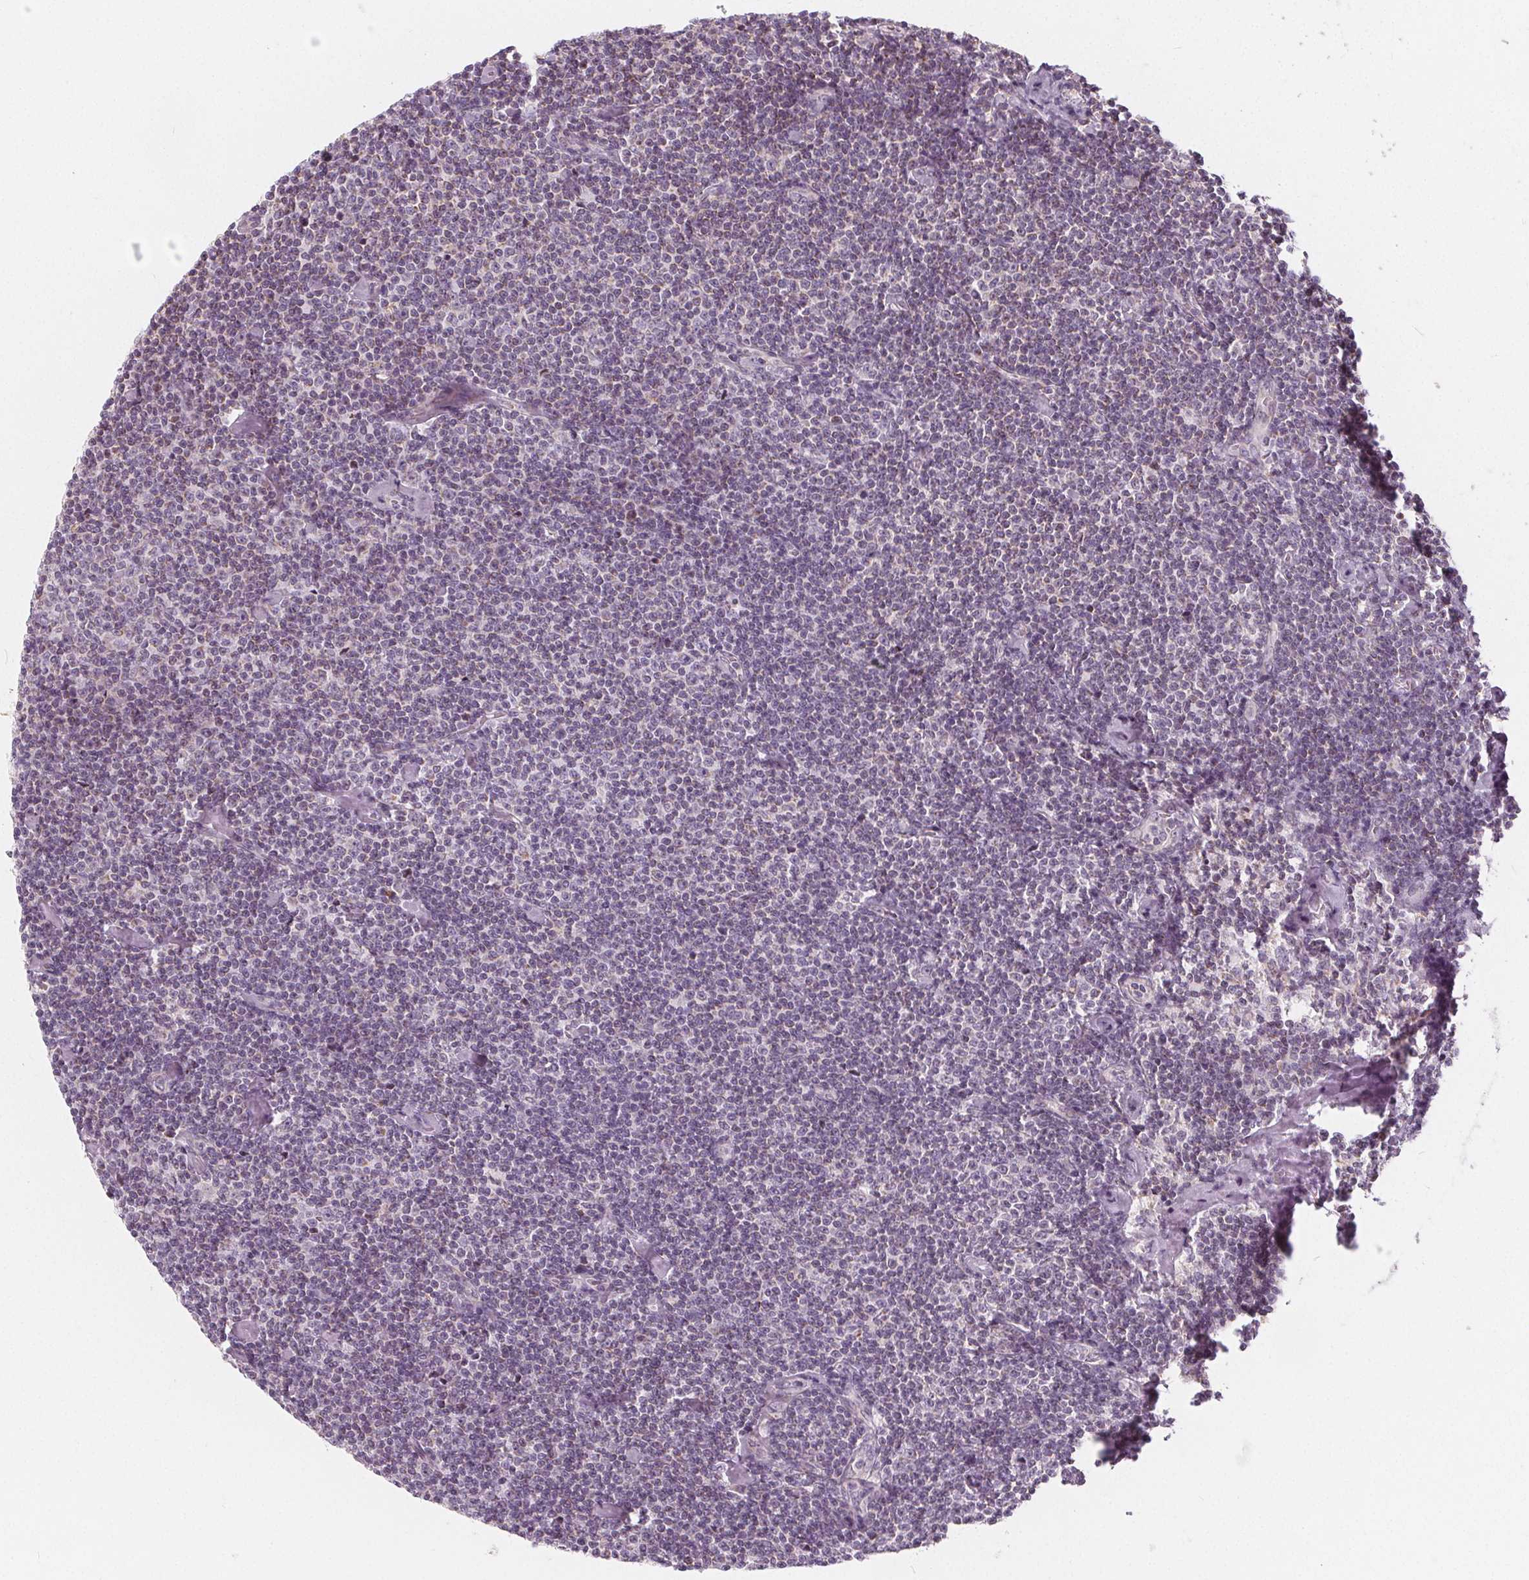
{"staining": {"intensity": "negative", "quantity": "none", "location": "none"}, "tissue": "lymphoma", "cell_type": "Tumor cells", "image_type": "cancer", "snomed": [{"axis": "morphology", "description": "Malignant lymphoma, non-Hodgkin's type, Low grade"}, {"axis": "topography", "description": "Lymph node"}], "caption": "An image of lymphoma stained for a protein demonstrates no brown staining in tumor cells.", "gene": "NUP210L", "patient": {"sex": "male", "age": 81}}